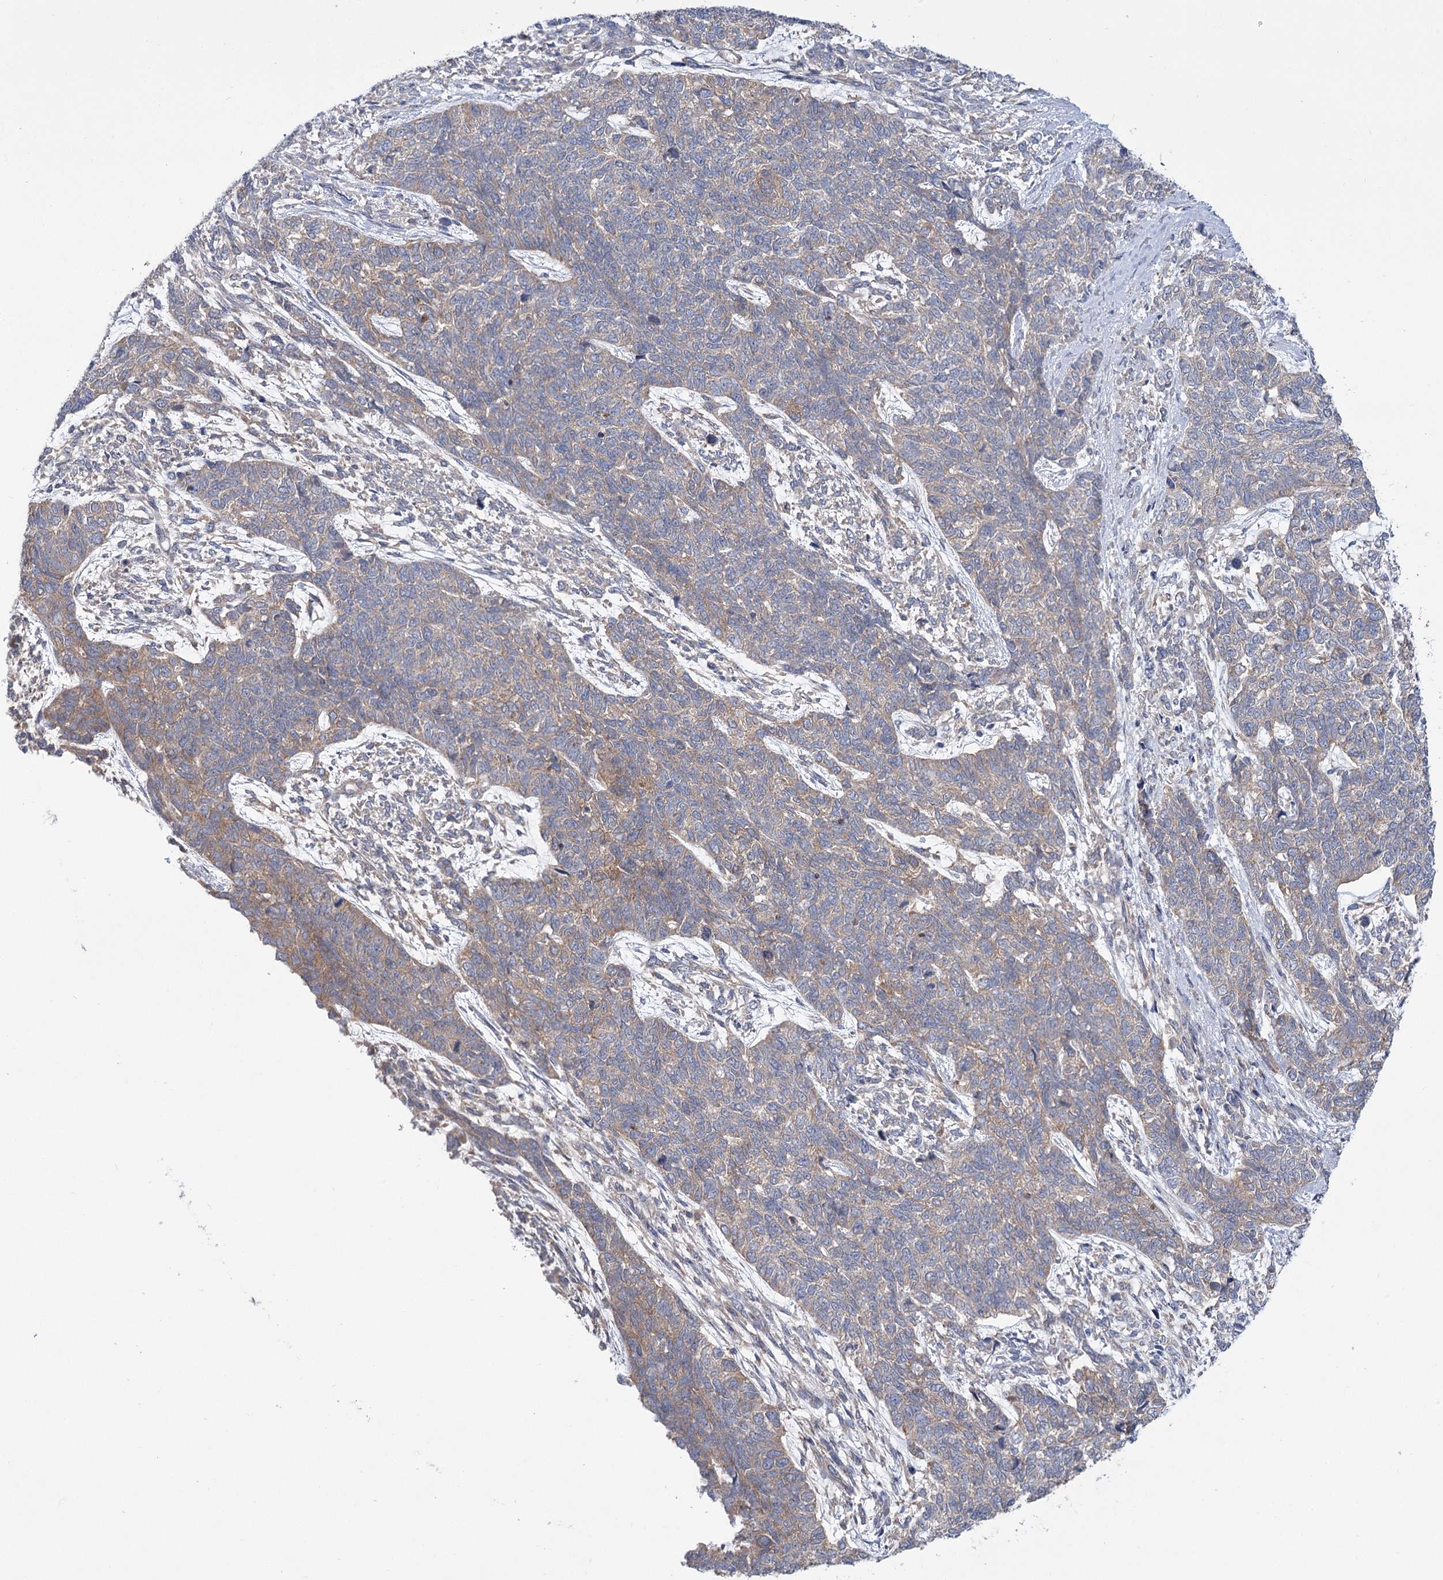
{"staining": {"intensity": "weak", "quantity": "<25%", "location": "cytoplasmic/membranous"}, "tissue": "cervical cancer", "cell_type": "Tumor cells", "image_type": "cancer", "snomed": [{"axis": "morphology", "description": "Squamous cell carcinoma, NOS"}, {"axis": "topography", "description": "Cervix"}], "caption": "This is an immunohistochemistry (IHC) image of human cervical cancer (squamous cell carcinoma). There is no expression in tumor cells.", "gene": "VPS37B", "patient": {"sex": "female", "age": 63}}